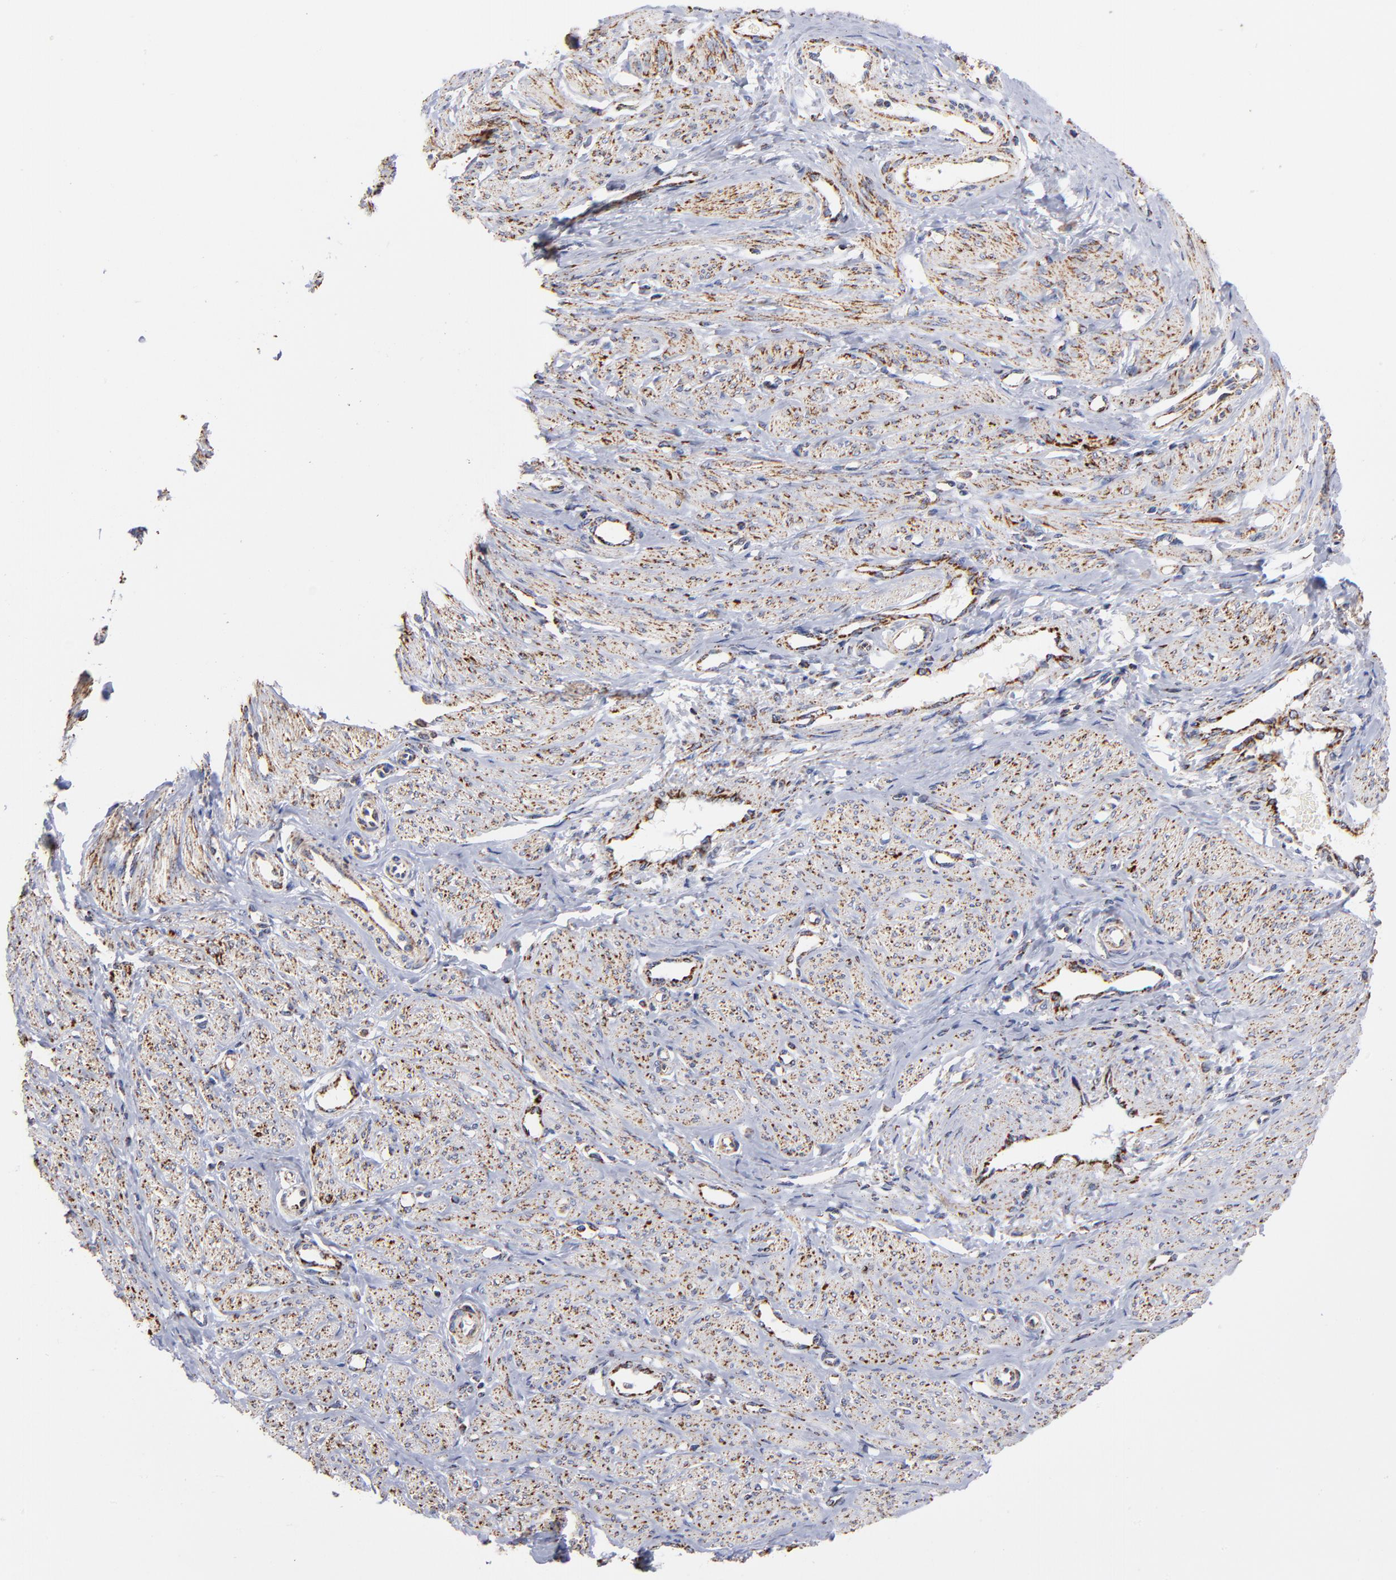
{"staining": {"intensity": "strong", "quantity": ">75%", "location": "cytoplasmic/membranous"}, "tissue": "smooth muscle", "cell_type": "Smooth muscle cells", "image_type": "normal", "snomed": [{"axis": "morphology", "description": "Normal tissue, NOS"}, {"axis": "topography", "description": "Smooth muscle"}, {"axis": "topography", "description": "Uterus"}], "caption": "Approximately >75% of smooth muscle cells in normal smooth muscle display strong cytoplasmic/membranous protein expression as visualized by brown immunohistochemical staining.", "gene": "PHB1", "patient": {"sex": "female", "age": 39}}